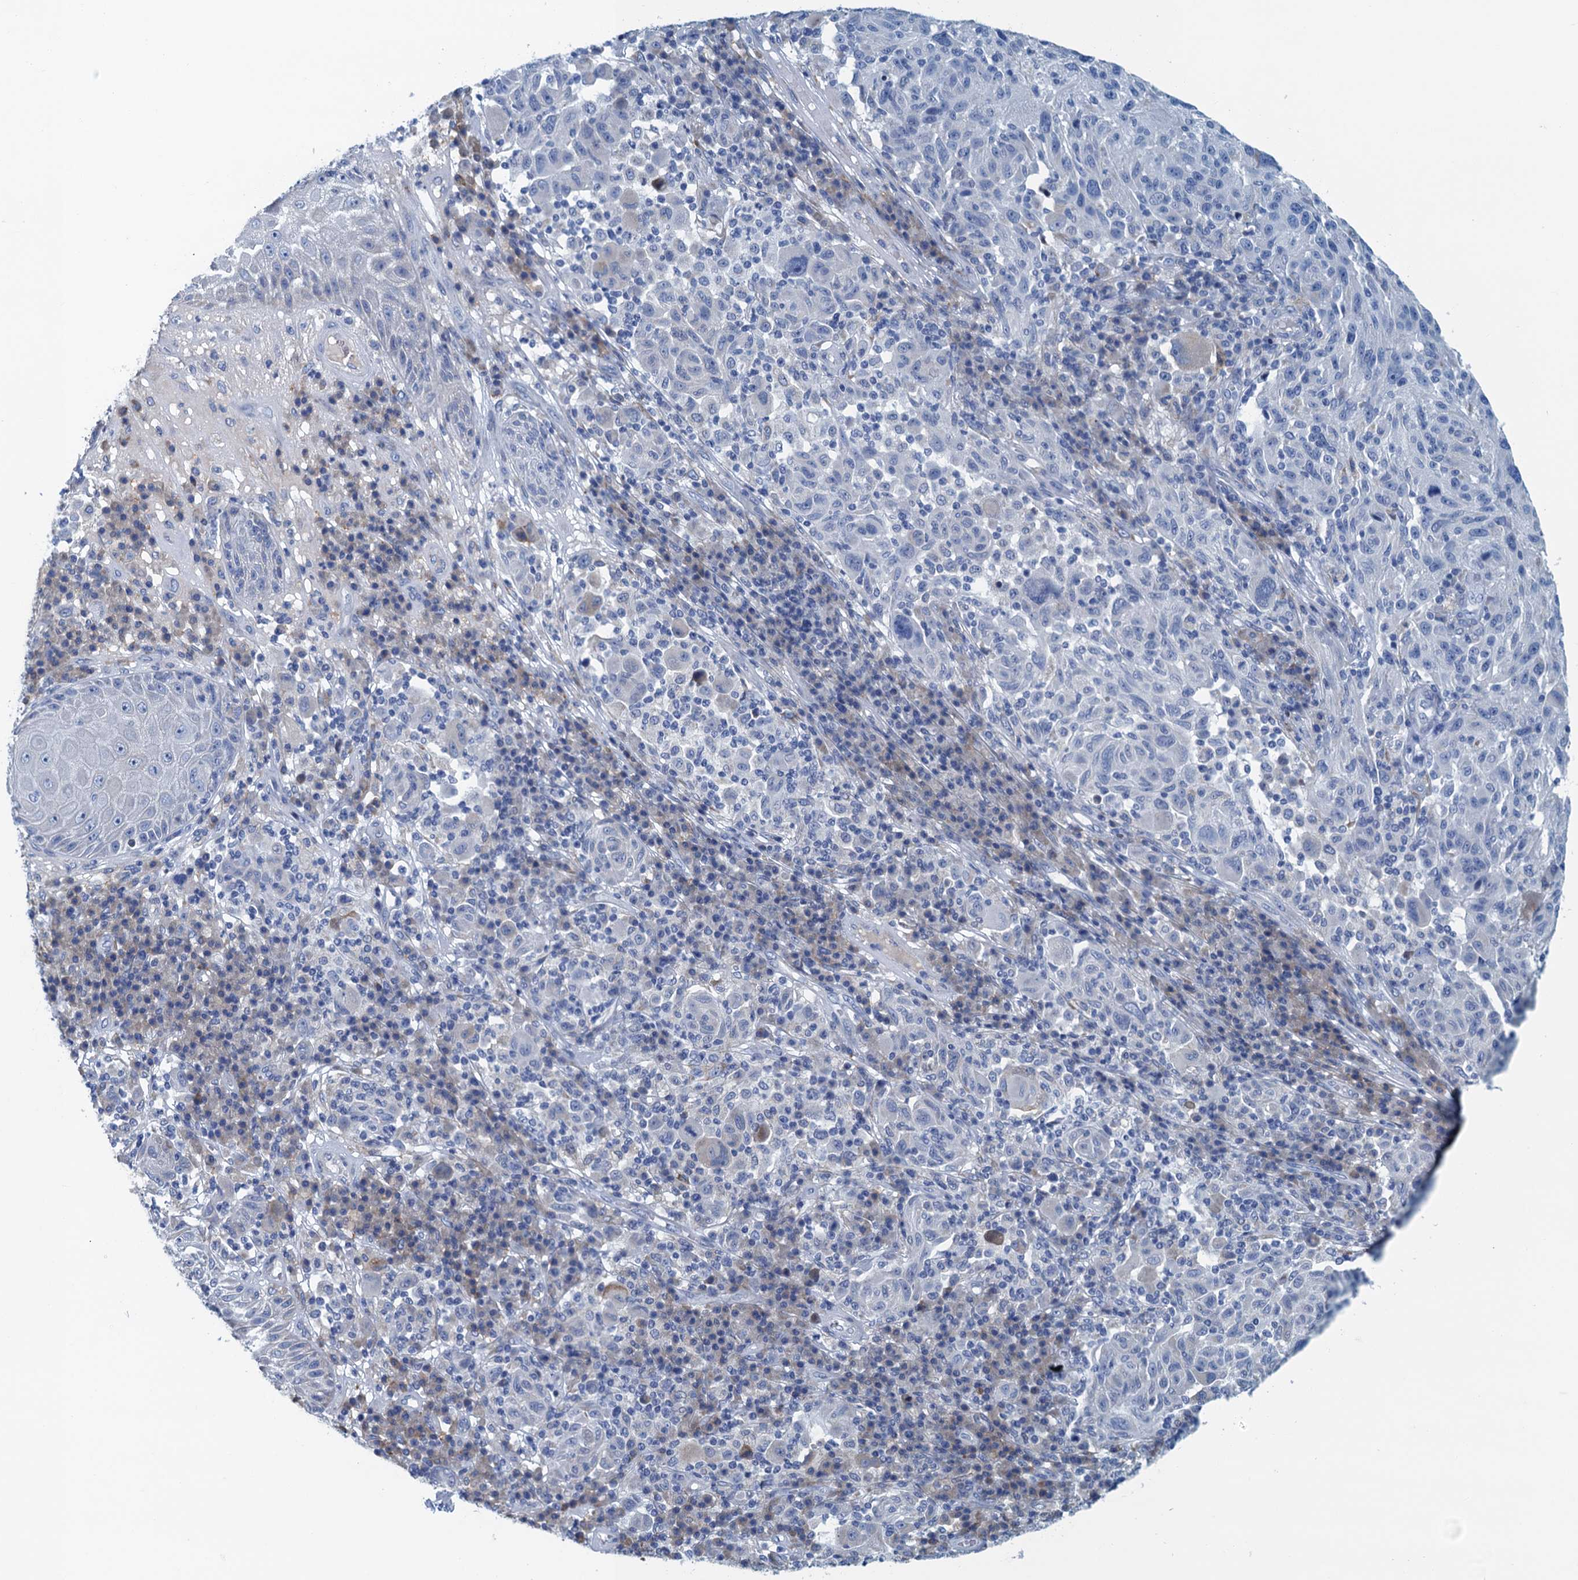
{"staining": {"intensity": "negative", "quantity": "none", "location": "none"}, "tissue": "melanoma", "cell_type": "Tumor cells", "image_type": "cancer", "snomed": [{"axis": "morphology", "description": "Malignant melanoma, NOS"}, {"axis": "topography", "description": "Skin"}], "caption": "Human malignant melanoma stained for a protein using immunohistochemistry (IHC) displays no positivity in tumor cells.", "gene": "C10orf88", "patient": {"sex": "male", "age": 53}}